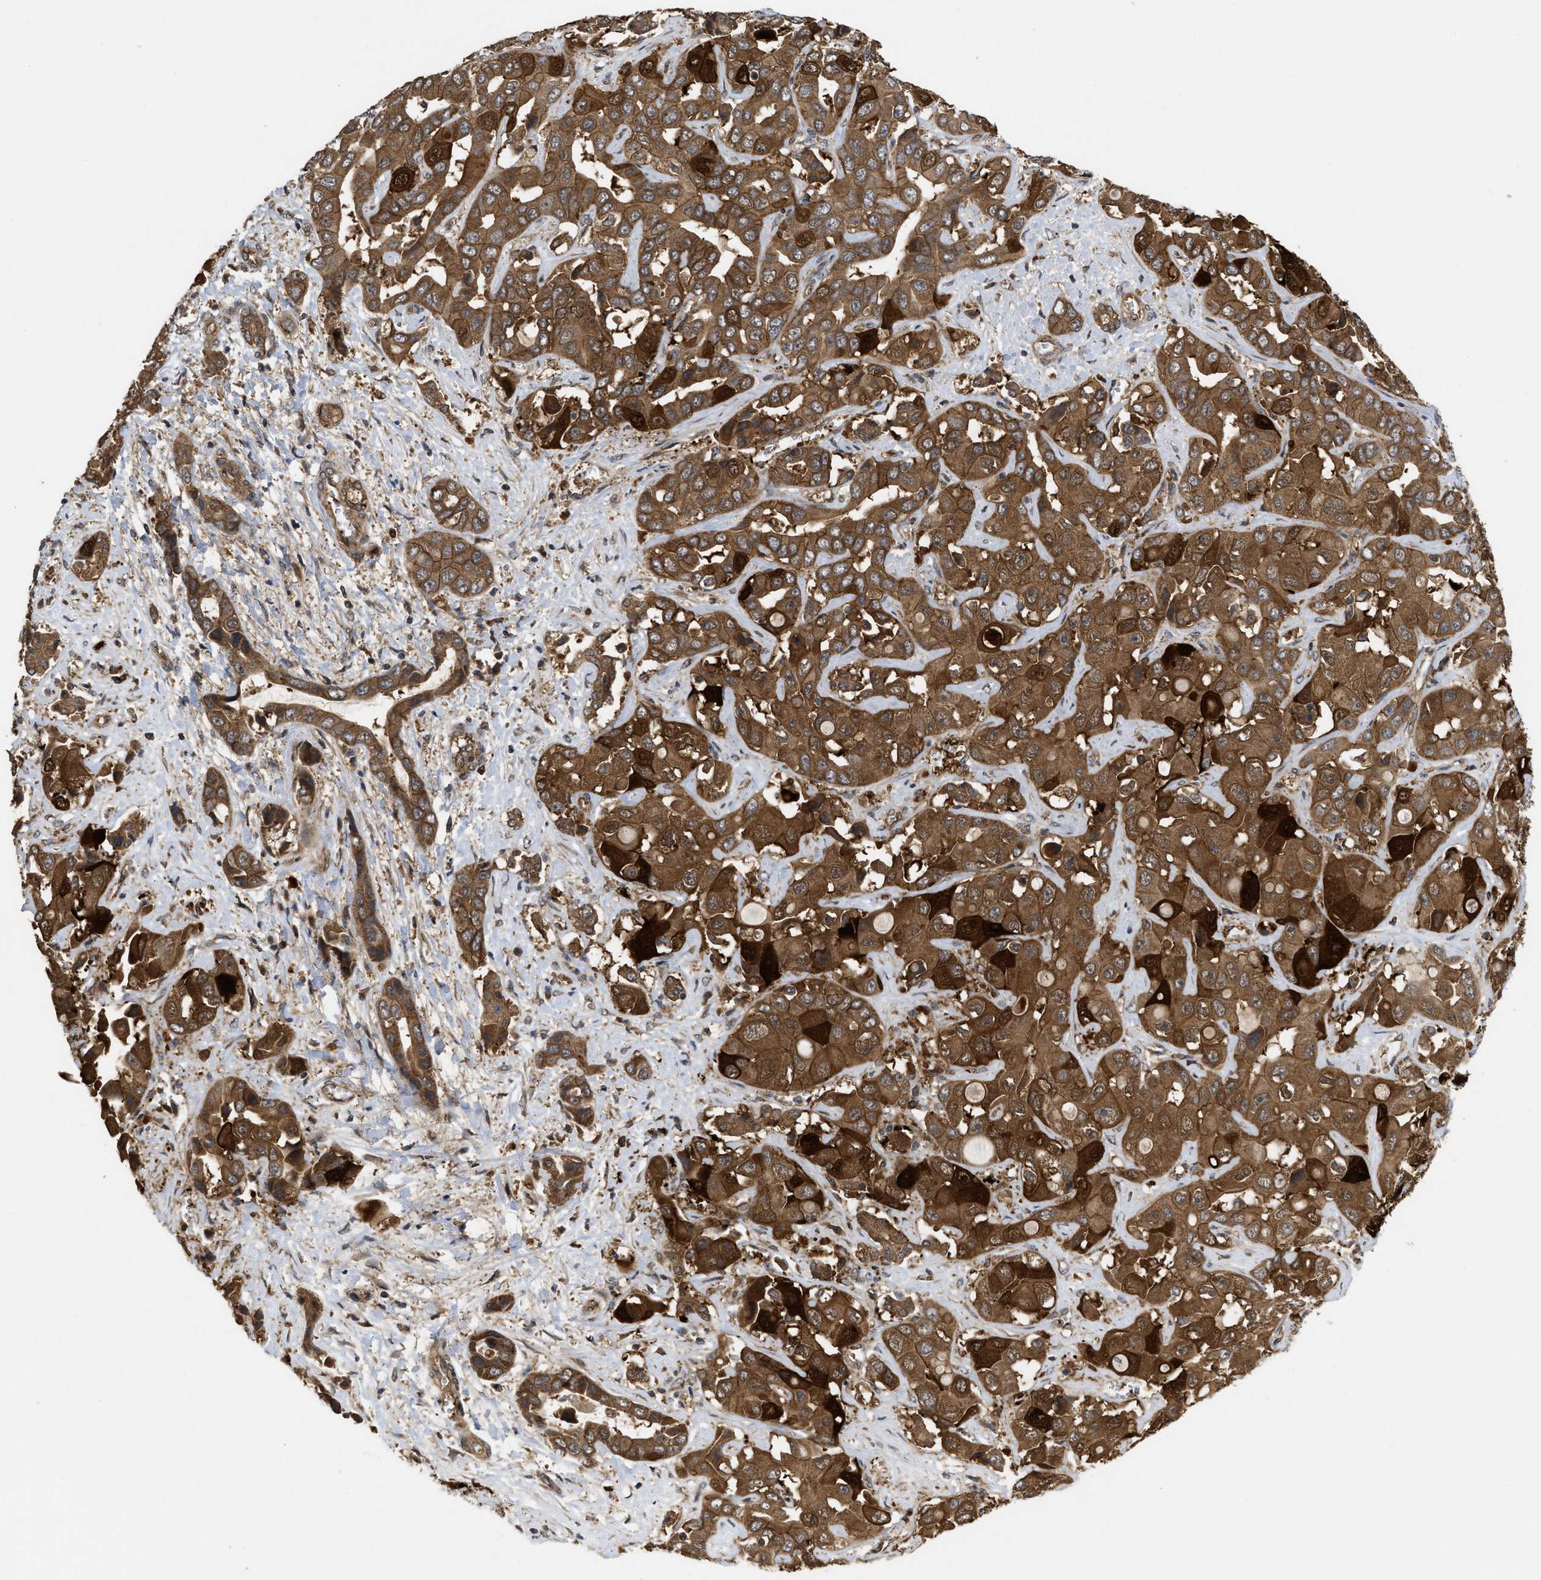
{"staining": {"intensity": "strong", "quantity": ">75%", "location": "cytoplasmic/membranous"}, "tissue": "liver cancer", "cell_type": "Tumor cells", "image_type": "cancer", "snomed": [{"axis": "morphology", "description": "Cholangiocarcinoma"}, {"axis": "topography", "description": "Liver"}], "caption": "This is an image of IHC staining of liver cancer (cholangiocarcinoma), which shows strong staining in the cytoplasmic/membranous of tumor cells.", "gene": "FZD6", "patient": {"sex": "female", "age": 52}}